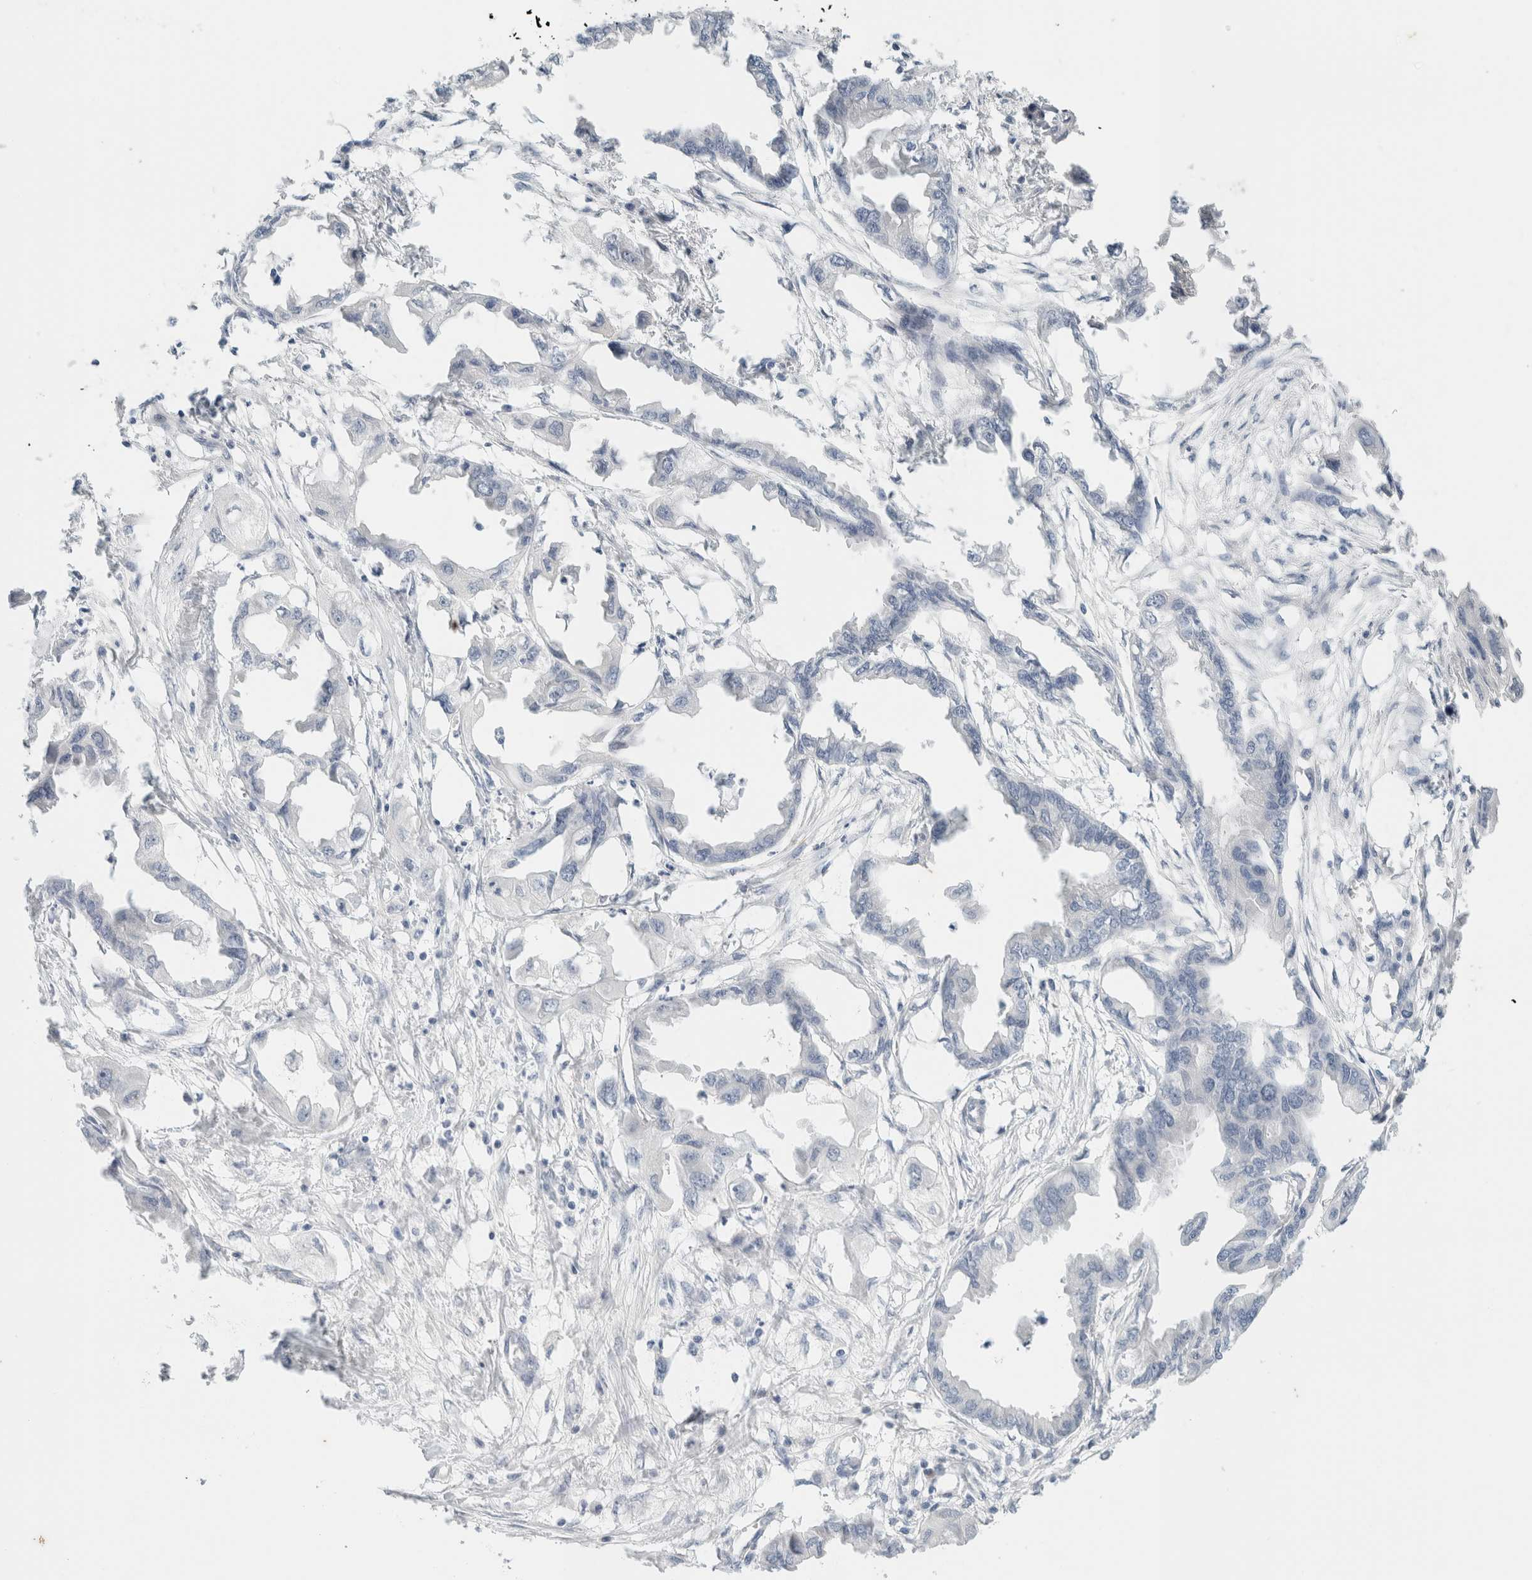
{"staining": {"intensity": "negative", "quantity": "none", "location": "none"}, "tissue": "endometrial cancer", "cell_type": "Tumor cells", "image_type": "cancer", "snomed": [{"axis": "morphology", "description": "Adenocarcinoma, NOS"}, {"axis": "morphology", "description": "Adenocarcinoma, metastatic, NOS"}, {"axis": "topography", "description": "Adipose tissue"}, {"axis": "topography", "description": "Endometrium"}], "caption": "Immunohistochemistry (IHC) of adenocarcinoma (endometrial) reveals no positivity in tumor cells.", "gene": "SPRTN", "patient": {"sex": "female", "age": 67}}